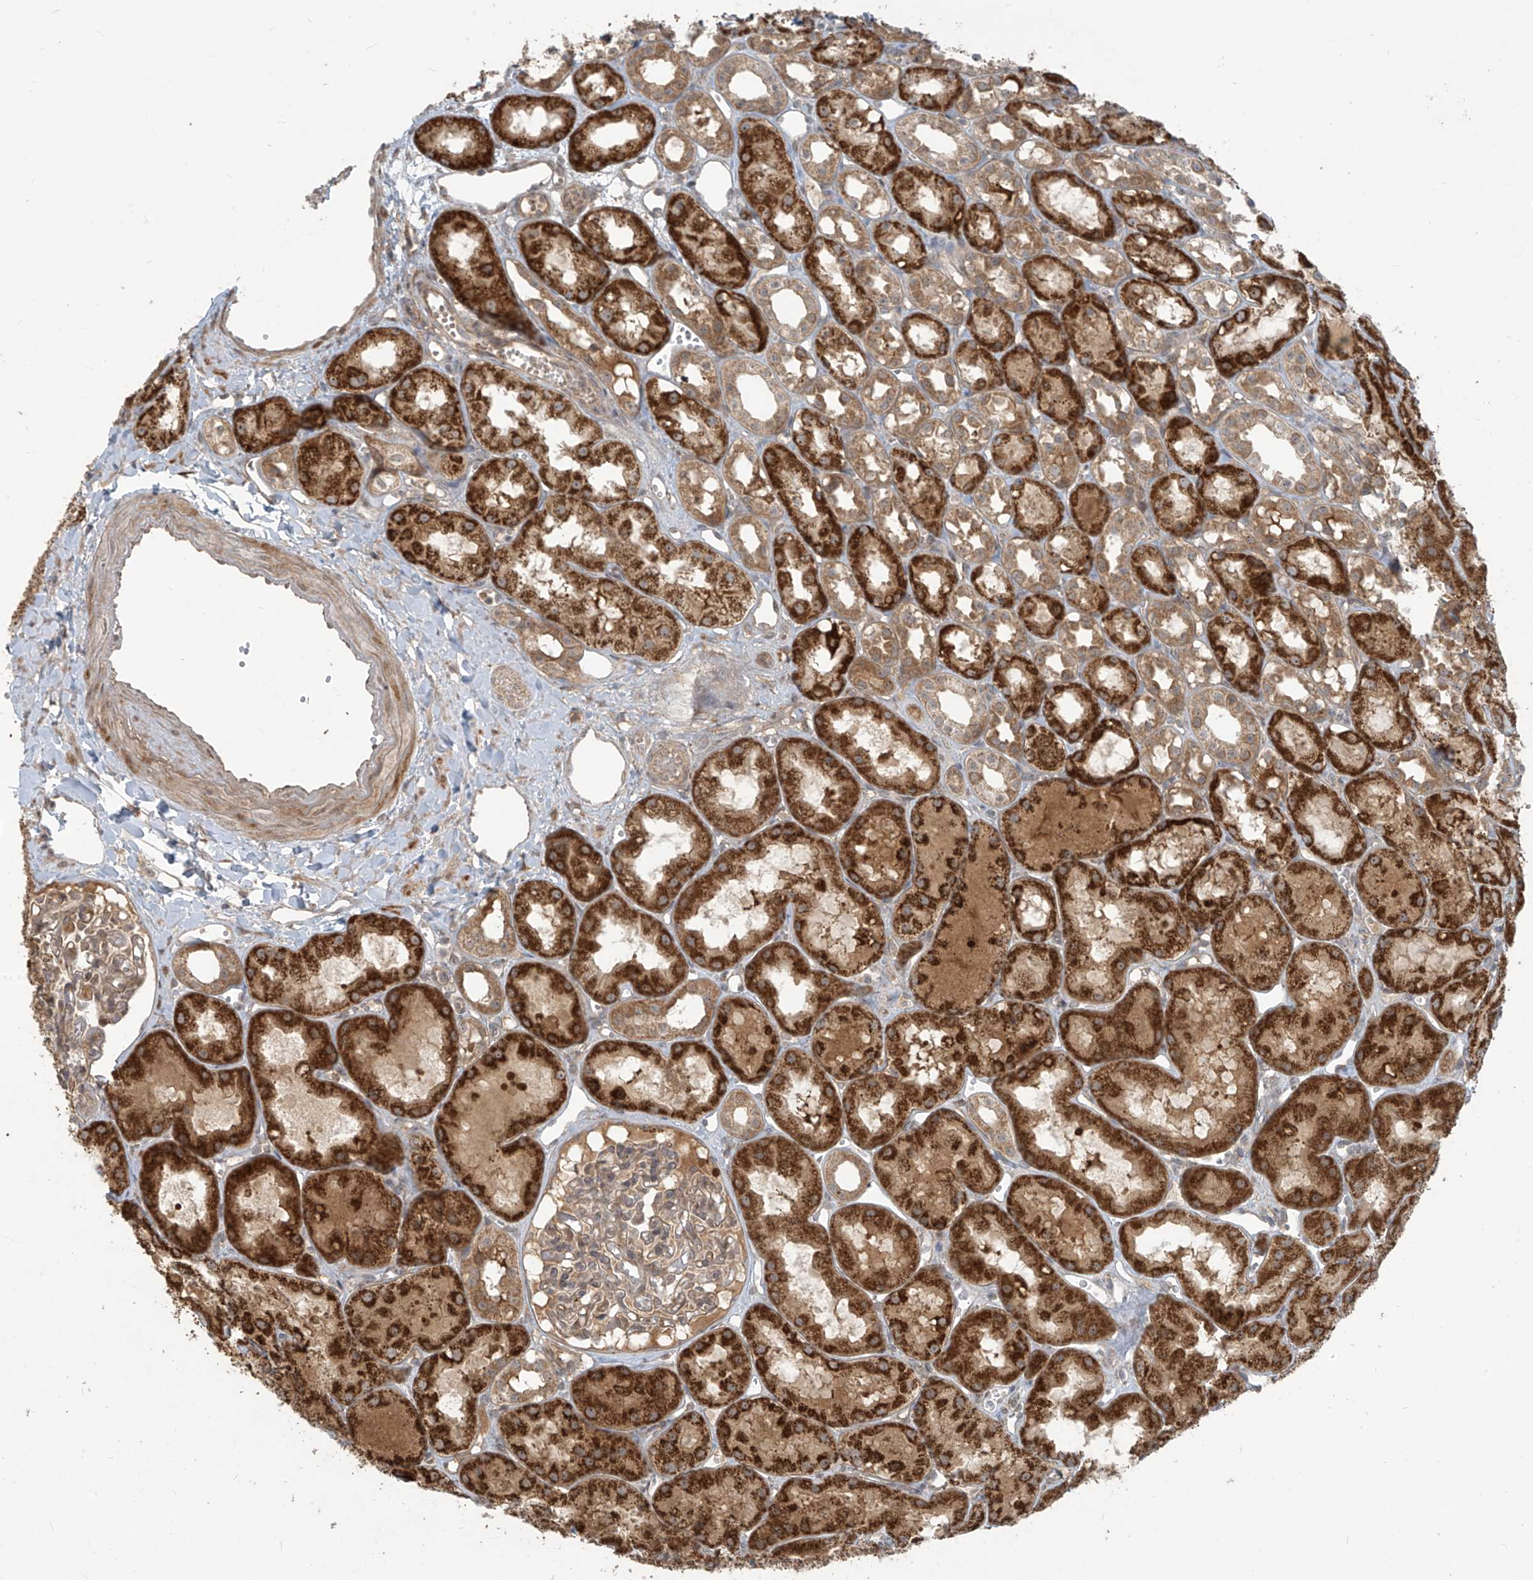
{"staining": {"intensity": "weak", "quantity": "25%-75%", "location": "cytoplasmic/membranous"}, "tissue": "kidney", "cell_type": "Cells in glomeruli", "image_type": "normal", "snomed": [{"axis": "morphology", "description": "Normal tissue, NOS"}, {"axis": "topography", "description": "Kidney"}], "caption": "The immunohistochemical stain highlights weak cytoplasmic/membranous expression in cells in glomeruli of benign kidney.", "gene": "KATNIP", "patient": {"sex": "male", "age": 16}}